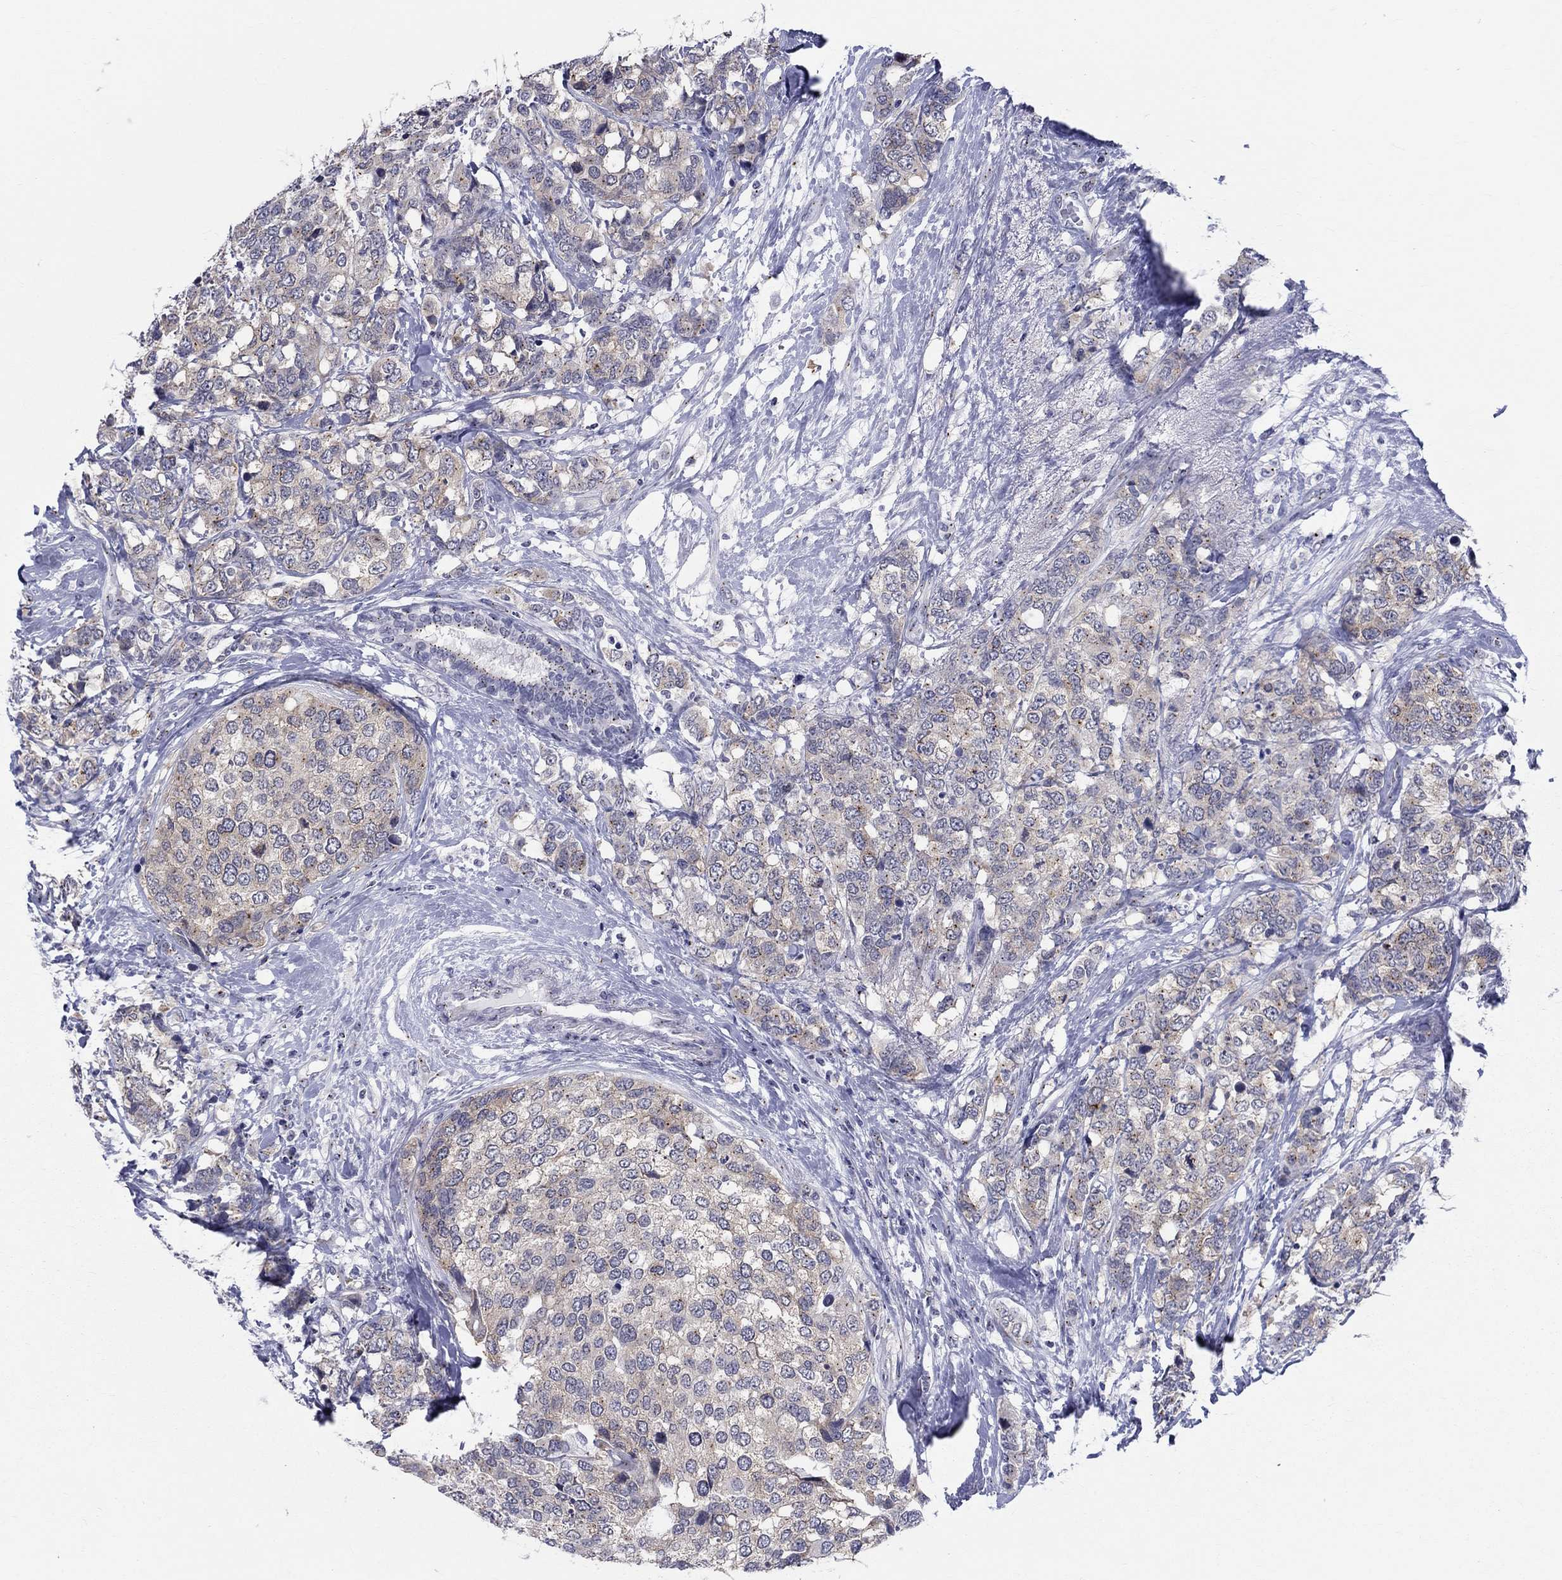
{"staining": {"intensity": "weak", "quantity": "25%-75%", "location": "cytoplasmic/membranous"}, "tissue": "breast cancer", "cell_type": "Tumor cells", "image_type": "cancer", "snomed": [{"axis": "morphology", "description": "Lobular carcinoma"}, {"axis": "topography", "description": "Breast"}], "caption": "This histopathology image demonstrates IHC staining of breast cancer (lobular carcinoma), with low weak cytoplasmic/membranous positivity in about 25%-75% of tumor cells.", "gene": "CEP43", "patient": {"sex": "female", "age": 59}}